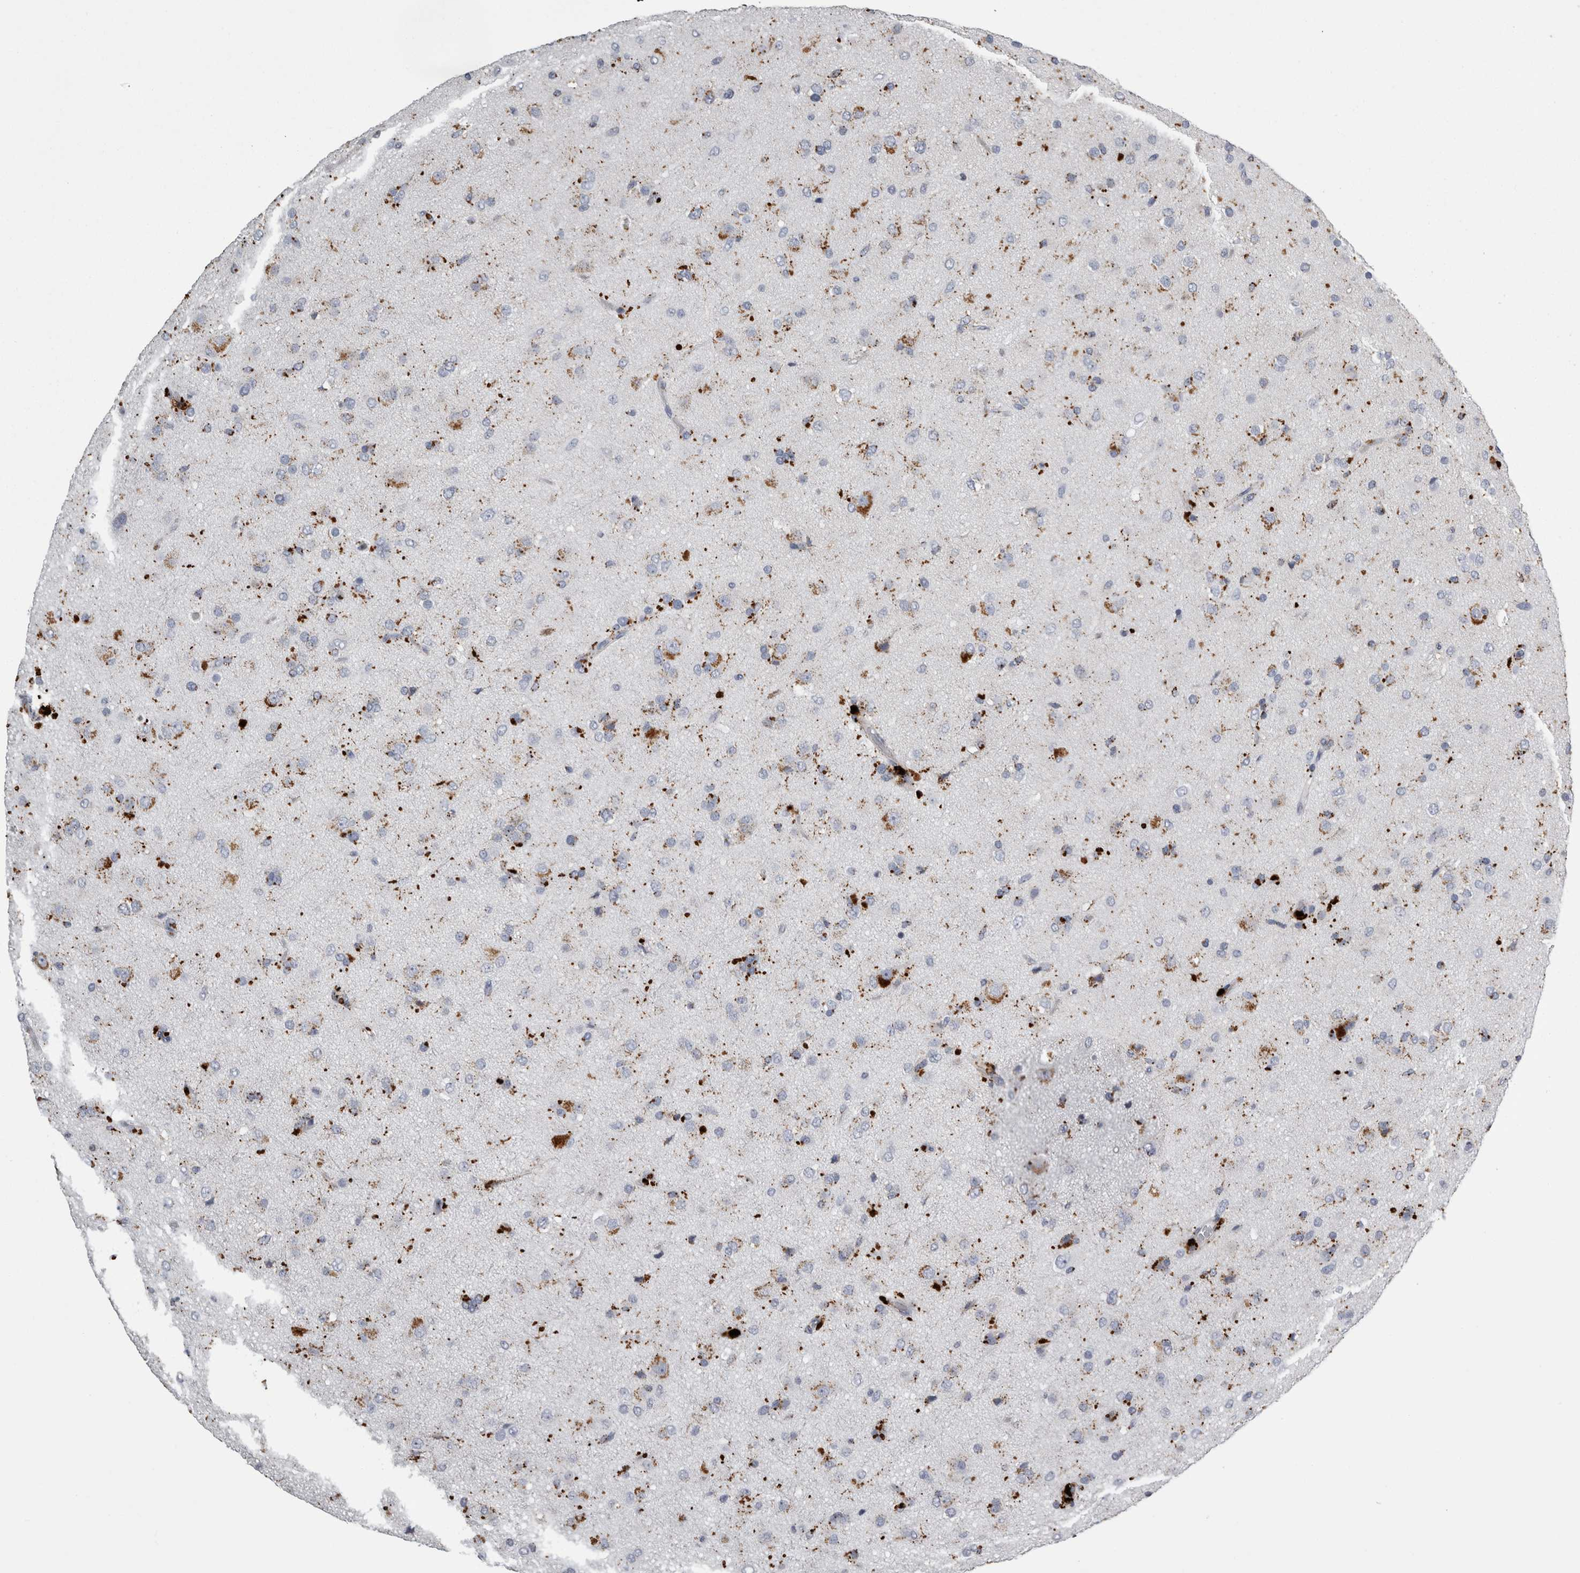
{"staining": {"intensity": "weak", "quantity": "25%-75%", "location": "cytoplasmic/membranous"}, "tissue": "glioma", "cell_type": "Tumor cells", "image_type": "cancer", "snomed": [{"axis": "morphology", "description": "Glioma, malignant, Low grade"}, {"axis": "topography", "description": "Brain"}], "caption": "Immunohistochemical staining of human low-grade glioma (malignant) exhibits weak cytoplasmic/membranous protein staining in approximately 25%-75% of tumor cells.", "gene": "DPP7", "patient": {"sex": "male", "age": 65}}